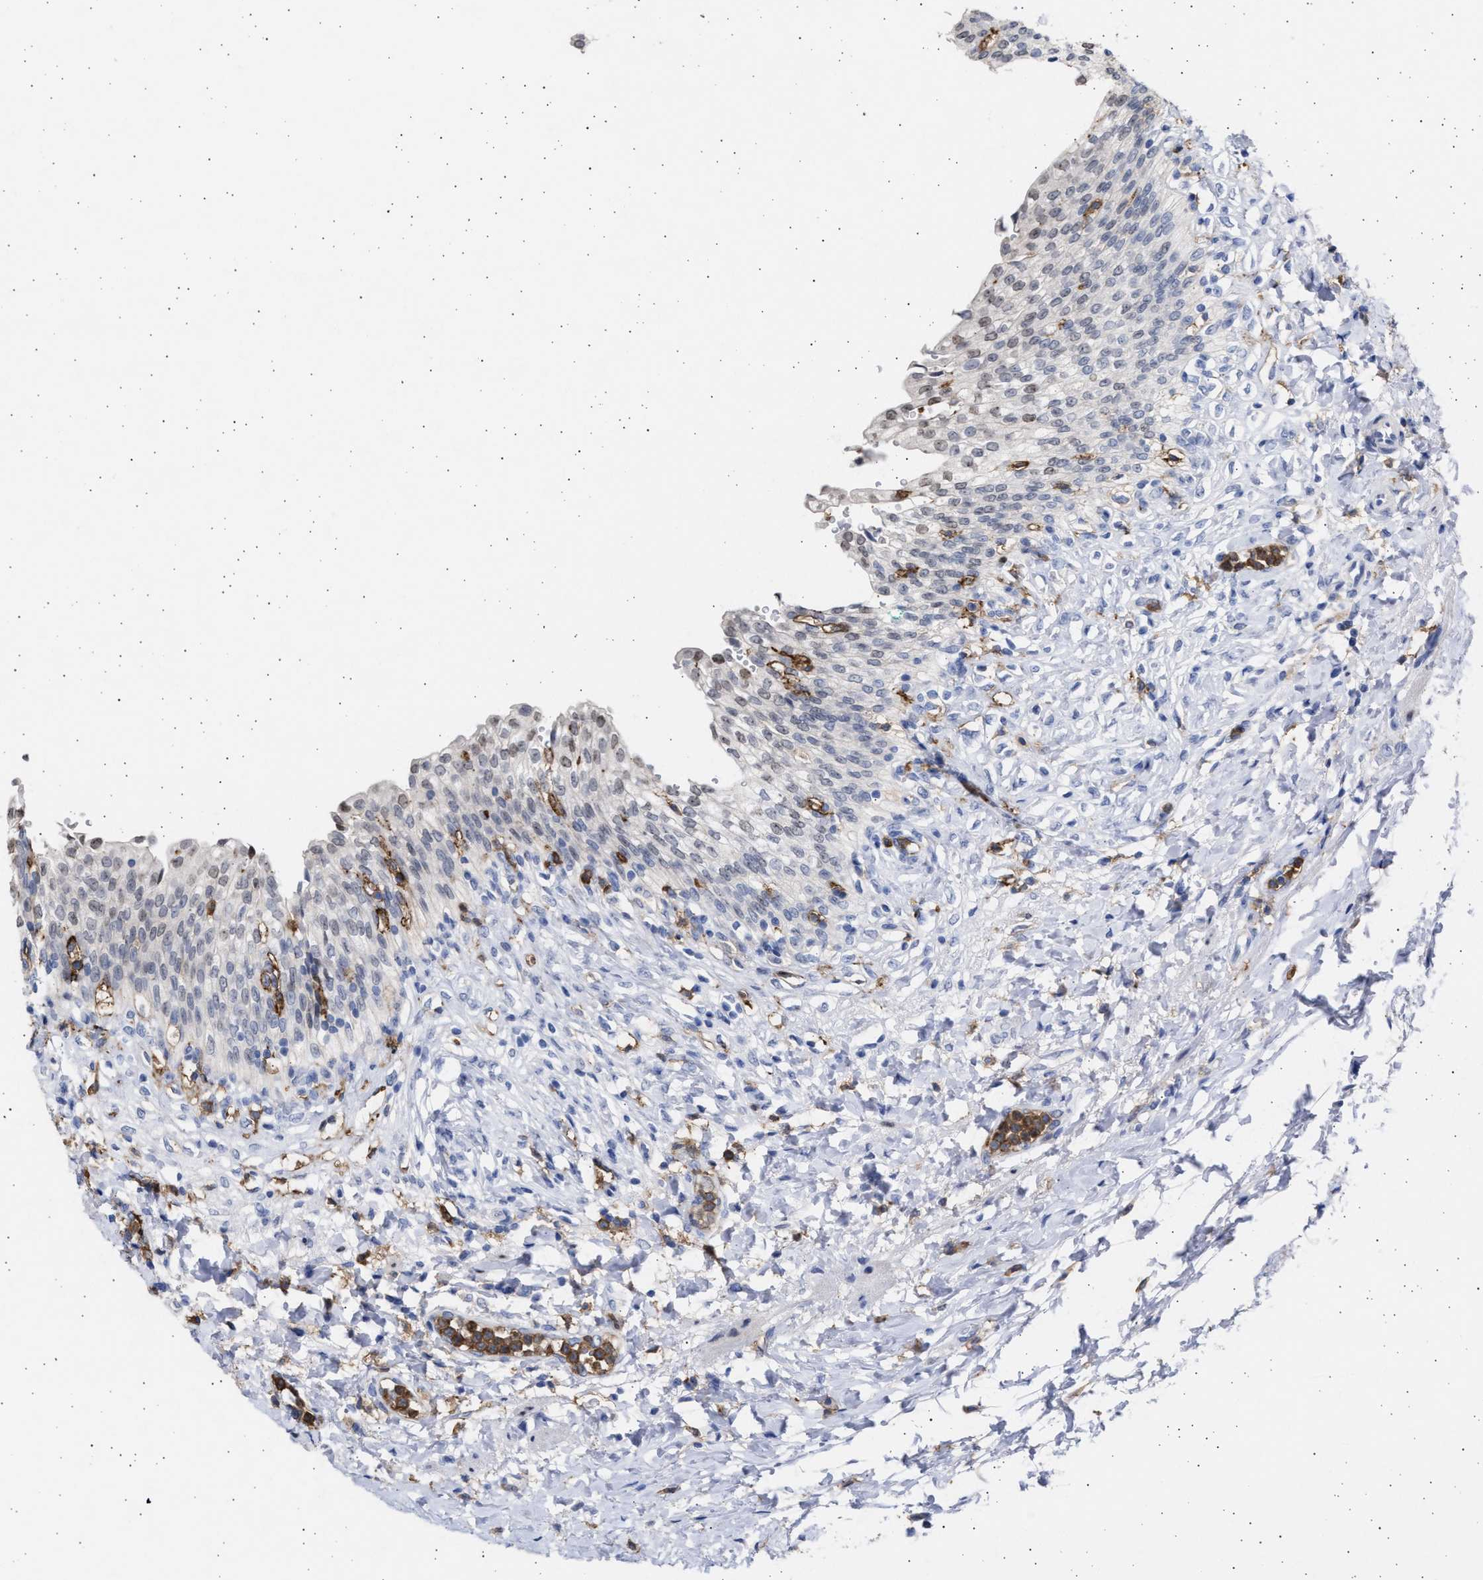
{"staining": {"intensity": "weak", "quantity": "<25%", "location": "nuclear"}, "tissue": "urinary bladder", "cell_type": "Urothelial cells", "image_type": "normal", "snomed": [{"axis": "morphology", "description": "Urothelial carcinoma, High grade"}, {"axis": "topography", "description": "Urinary bladder"}], "caption": "The image demonstrates no significant staining in urothelial cells of urinary bladder. Nuclei are stained in blue.", "gene": "FCER1A", "patient": {"sex": "male", "age": 46}}